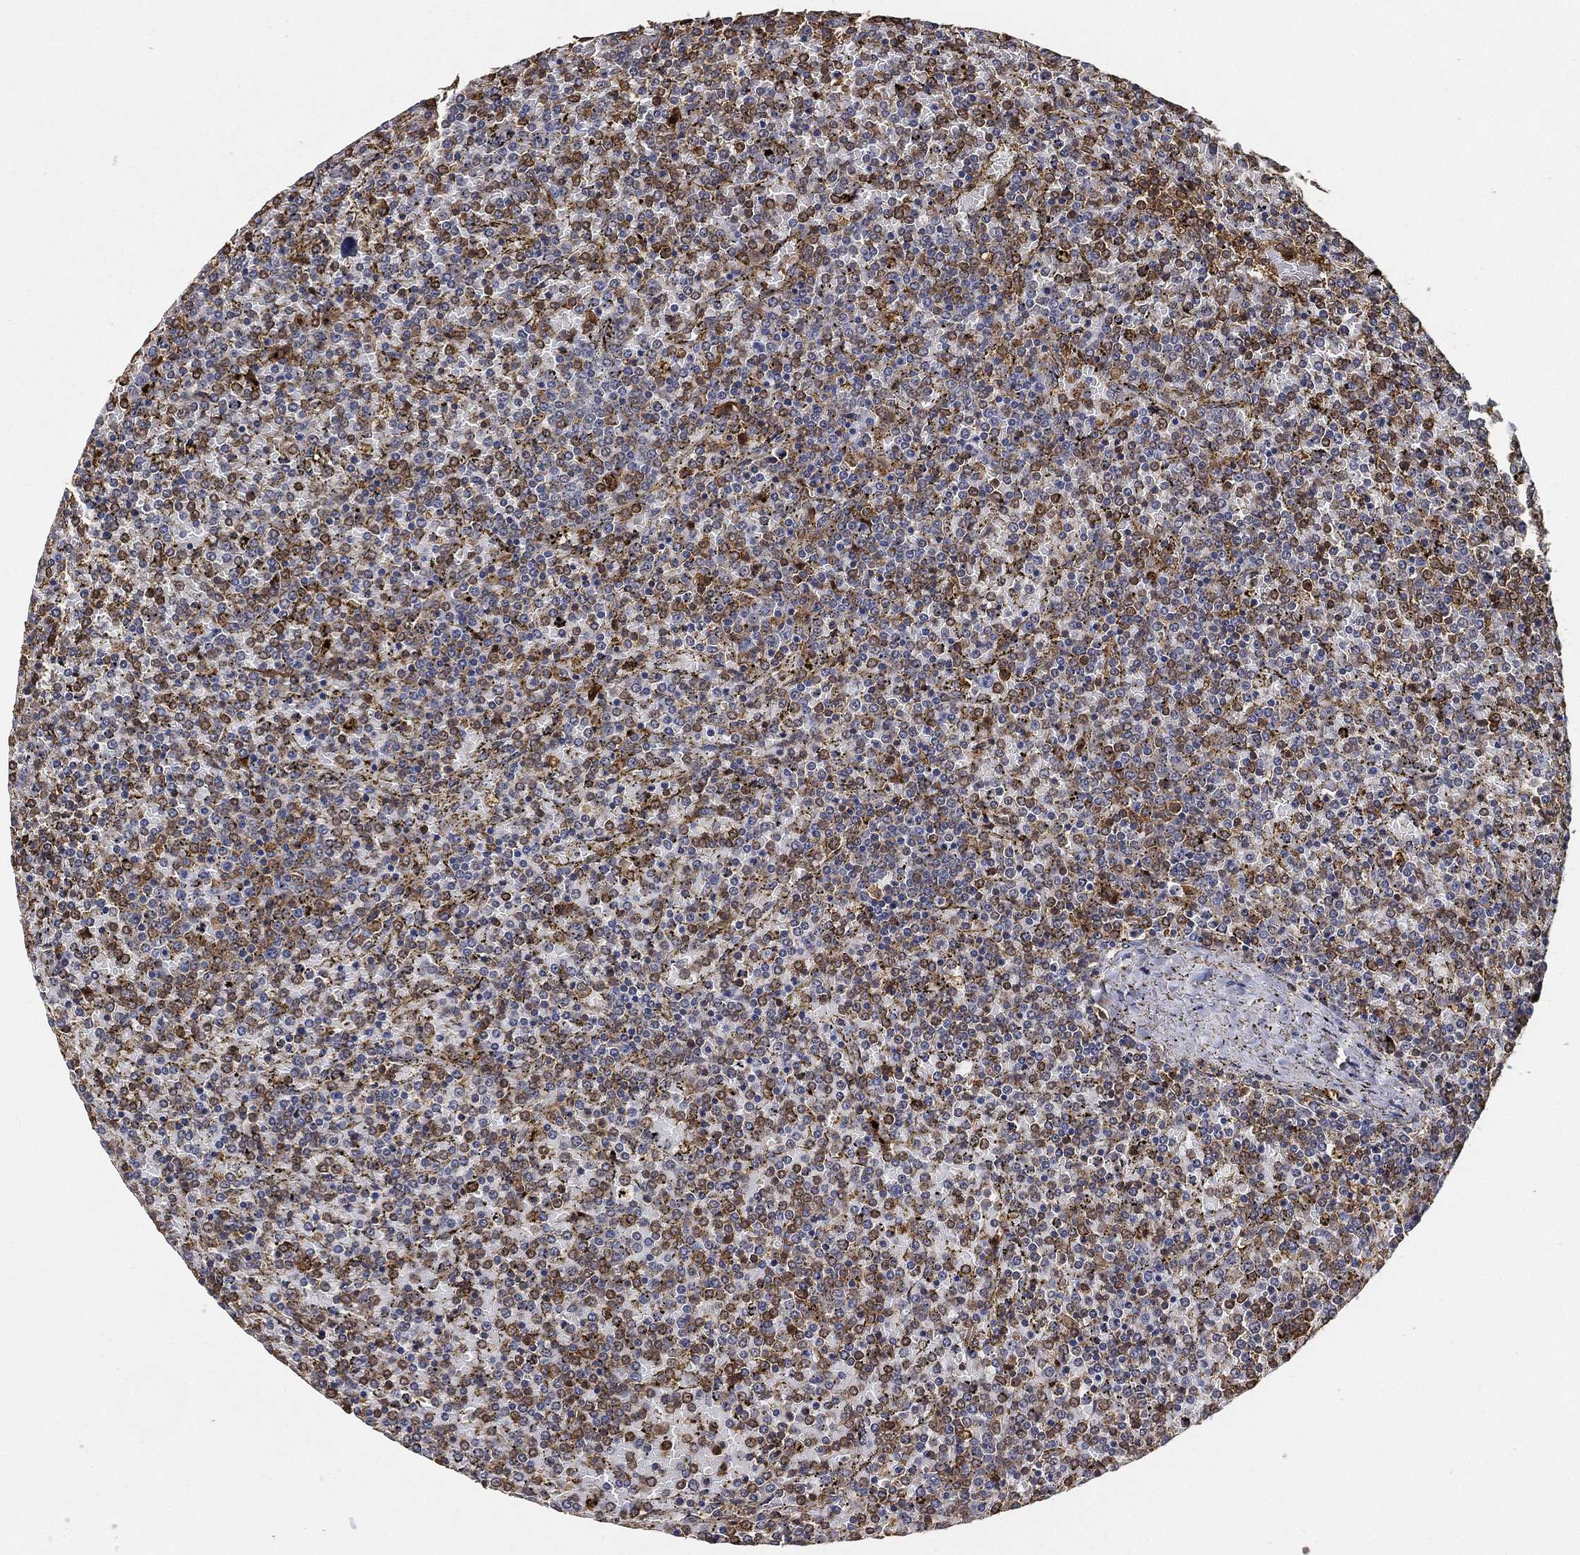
{"staining": {"intensity": "moderate", "quantity": "25%-75%", "location": "cytoplasmic/membranous"}, "tissue": "lymphoma", "cell_type": "Tumor cells", "image_type": "cancer", "snomed": [{"axis": "morphology", "description": "Malignant lymphoma, non-Hodgkin's type, Low grade"}, {"axis": "topography", "description": "Spleen"}], "caption": "Tumor cells exhibit moderate cytoplasmic/membranous positivity in about 25%-75% of cells in low-grade malignant lymphoma, non-Hodgkin's type. (brown staining indicates protein expression, while blue staining denotes nuclei).", "gene": "CRYL1", "patient": {"sex": "female", "age": 77}}